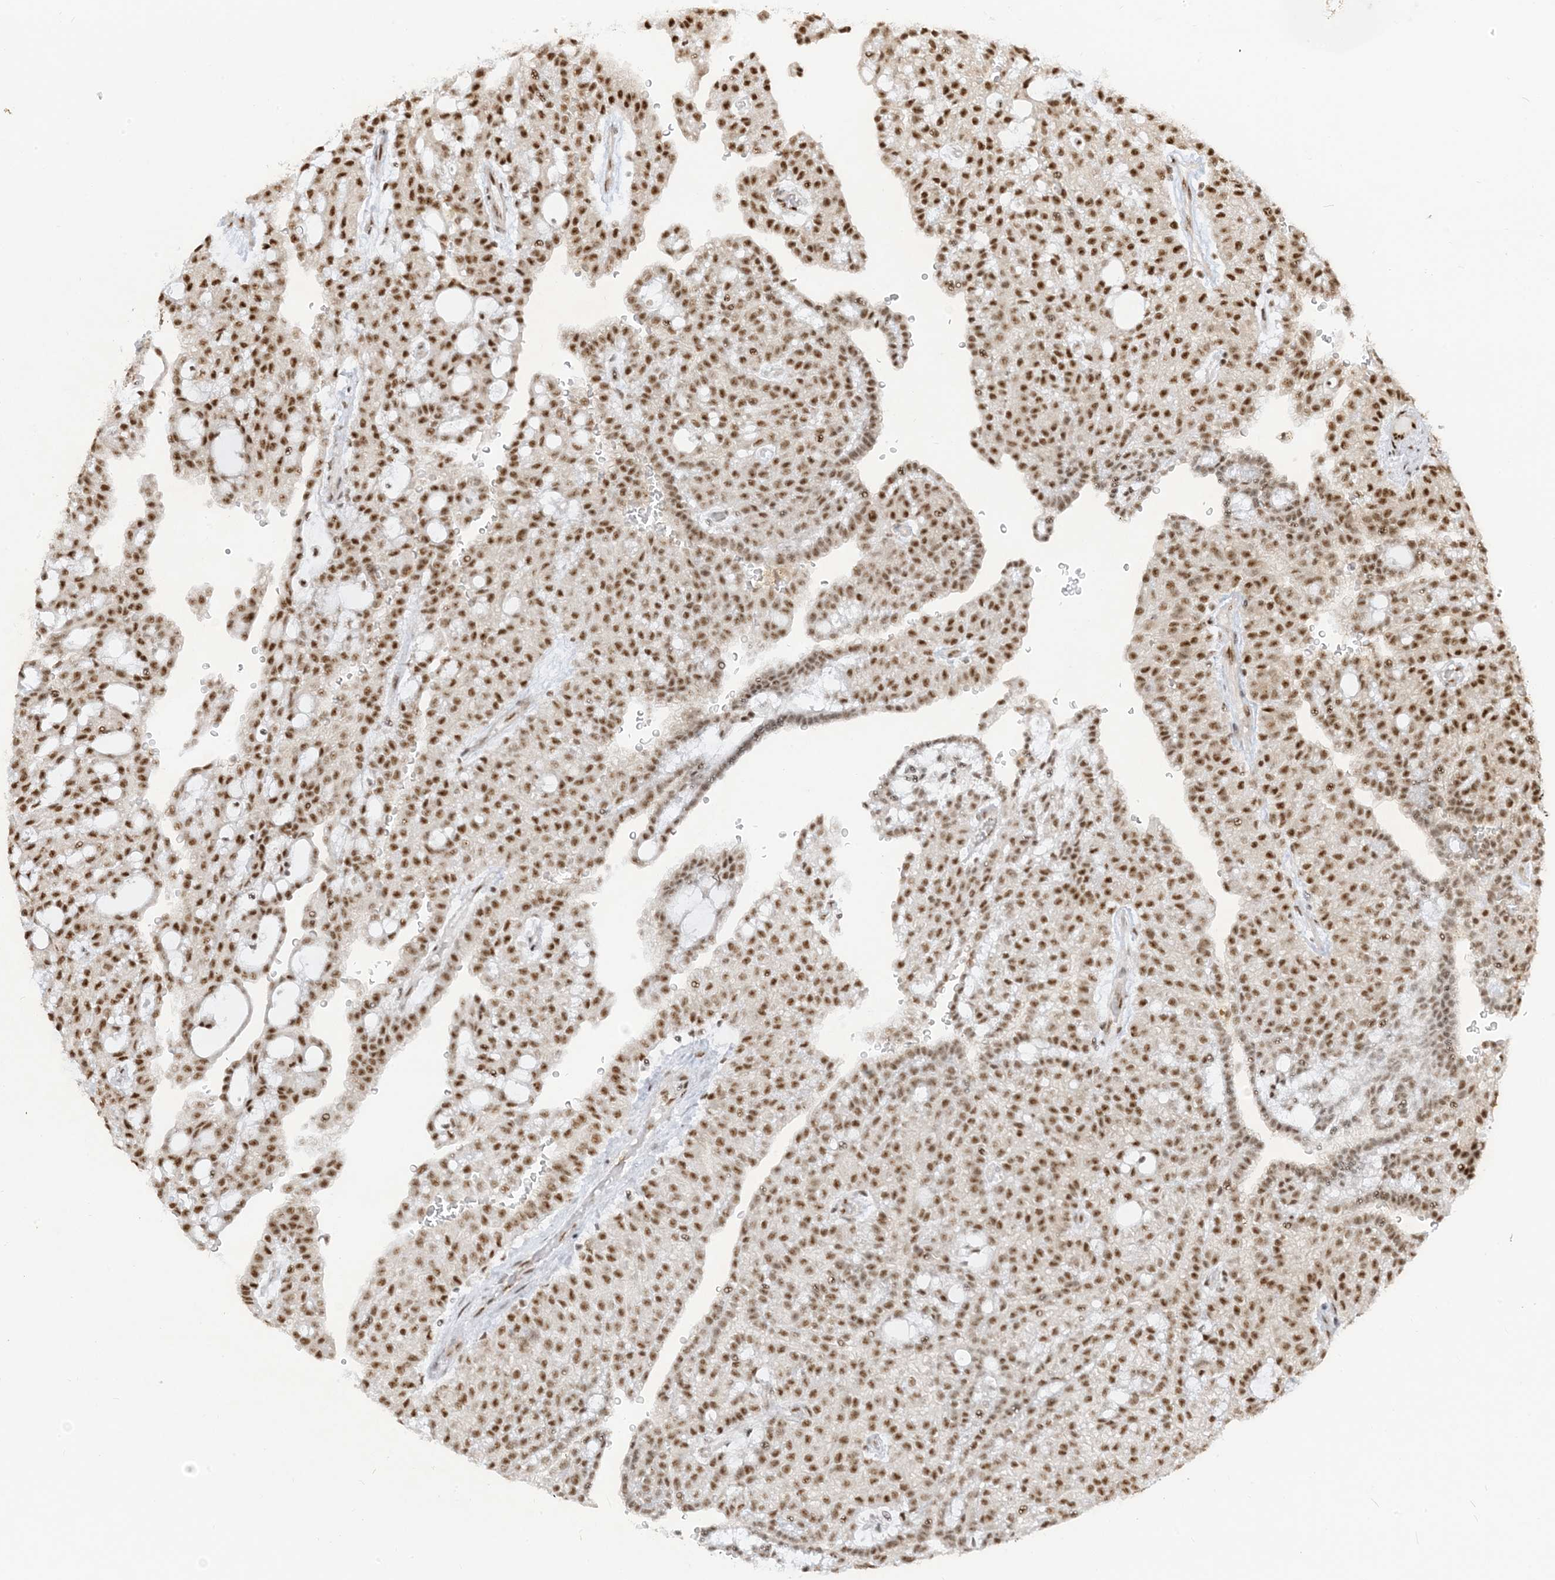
{"staining": {"intensity": "strong", "quantity": ">75%", "location": "nuclear"}, "tissue": "renal cancer", "cell_type": "Tumor cells", "image_type": "cancer", "snomed": [{"axis": "morphology", "description": "Adenocarcinoma, NOS"}, {"axis": "topography", "description": "Kidney"}], "caption": "Tumor cells exhibit strong nuclear expression in about >75% of cells in renal cancer (adenocarcinoma). (DAB = brown stain, brightfield microscopy at high magnification).", "gene": "ARGLU1", "patient": {"sex": "male", "age": 63}}